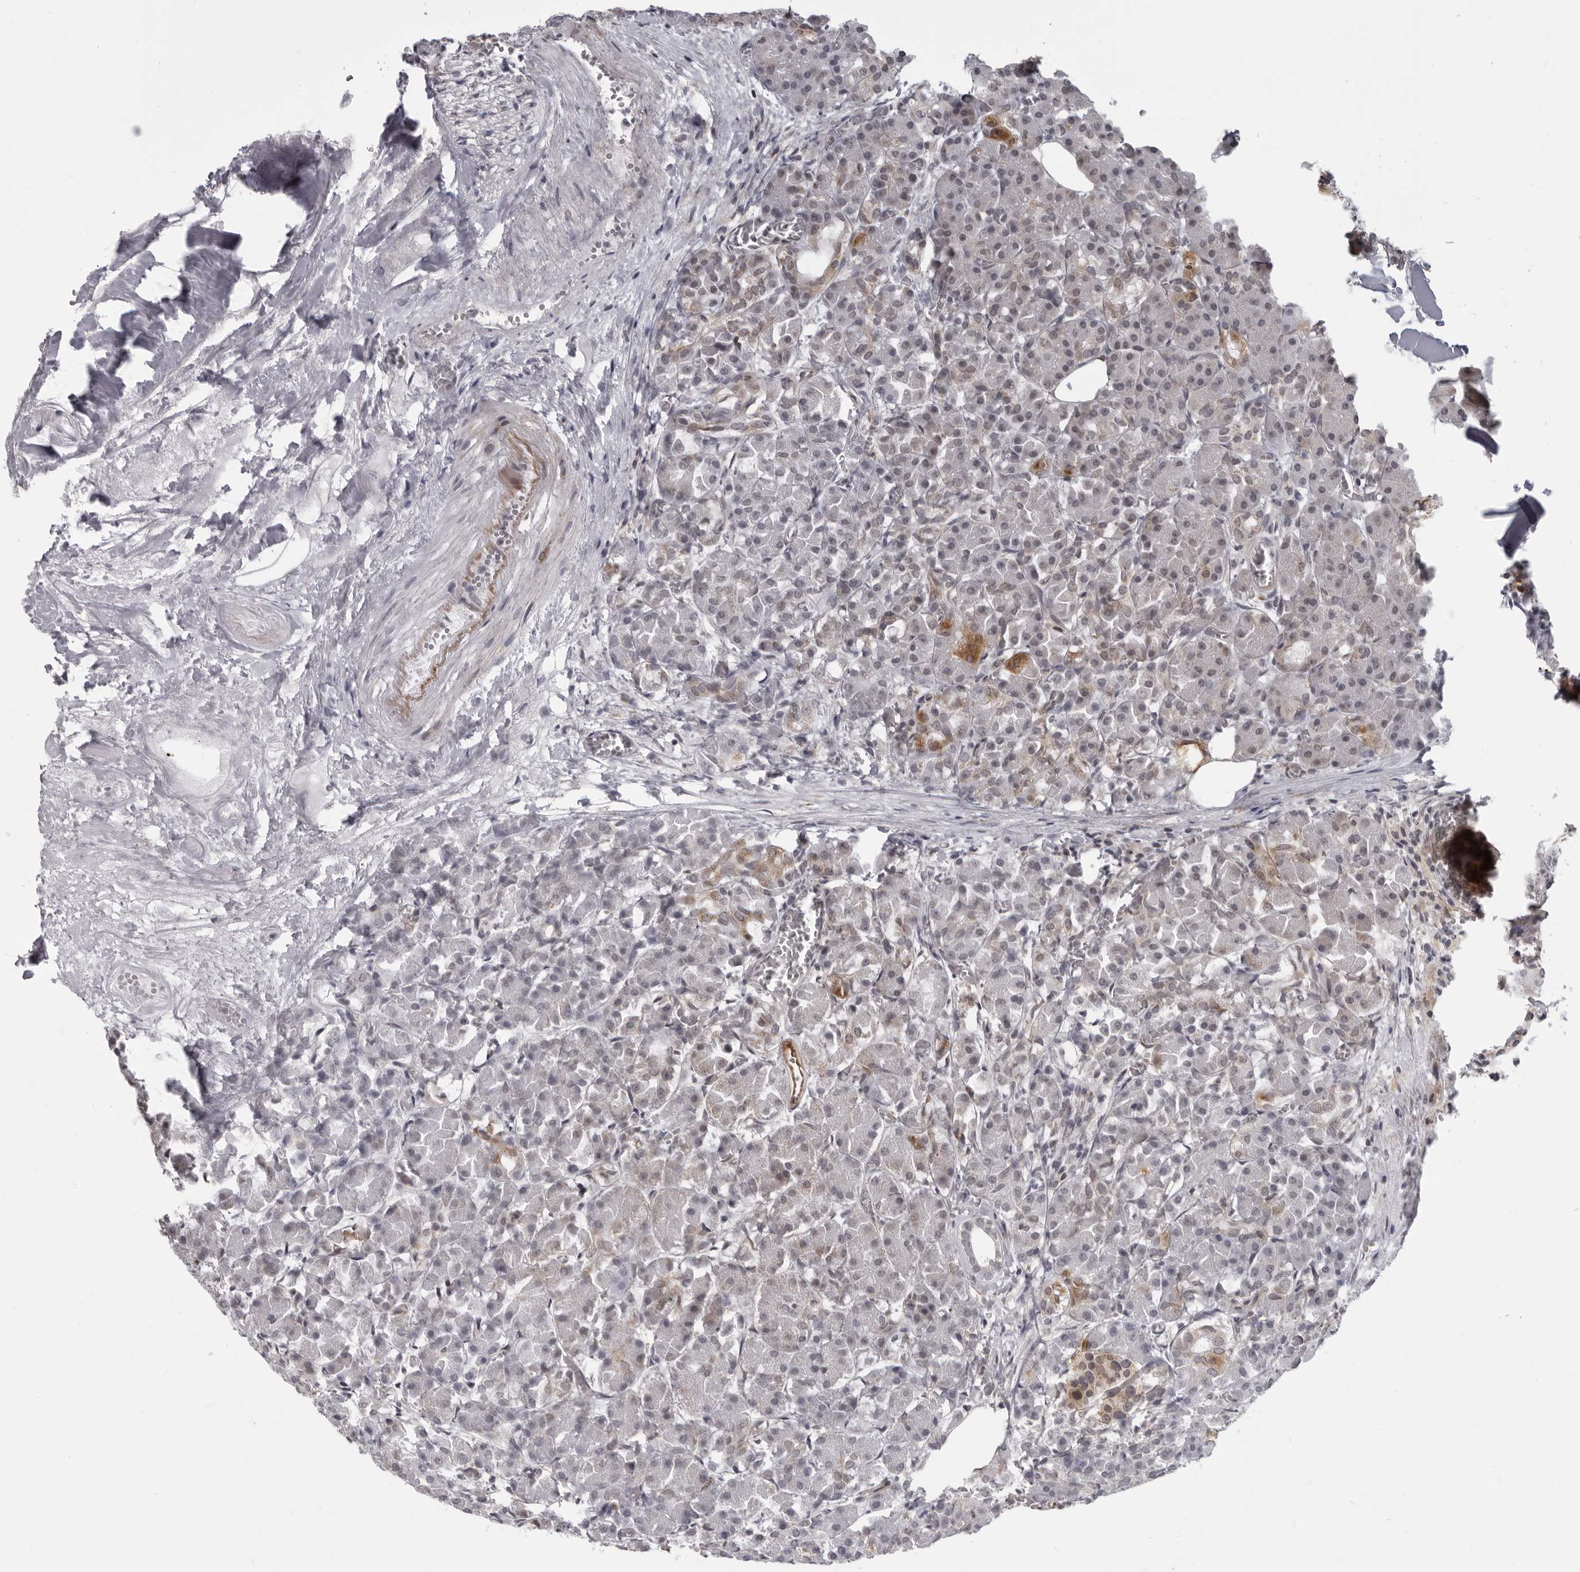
{"staining": {"intensity": "moderate", "quantity": "<25%", "location": "cytoplasmic/membranous"}, "tissue": "pancreas", "cell_type": "Exocrine glandular cells", "image_type": "normal", "snomed": [{"axis": "morphology", "description": "Normal tissue, NOS"}, {"axis": "topography", "description": "Pancreas"}], "caption": "A histopathology image showing moderate cytoplasmic/membranous positivity in approximately <25% of exocrine glandular cells in normal pancreas, as visualized by brown immunohistochemical staining.", "gene": "RTCA", "patient": {"sex": "male", "age": 63}}